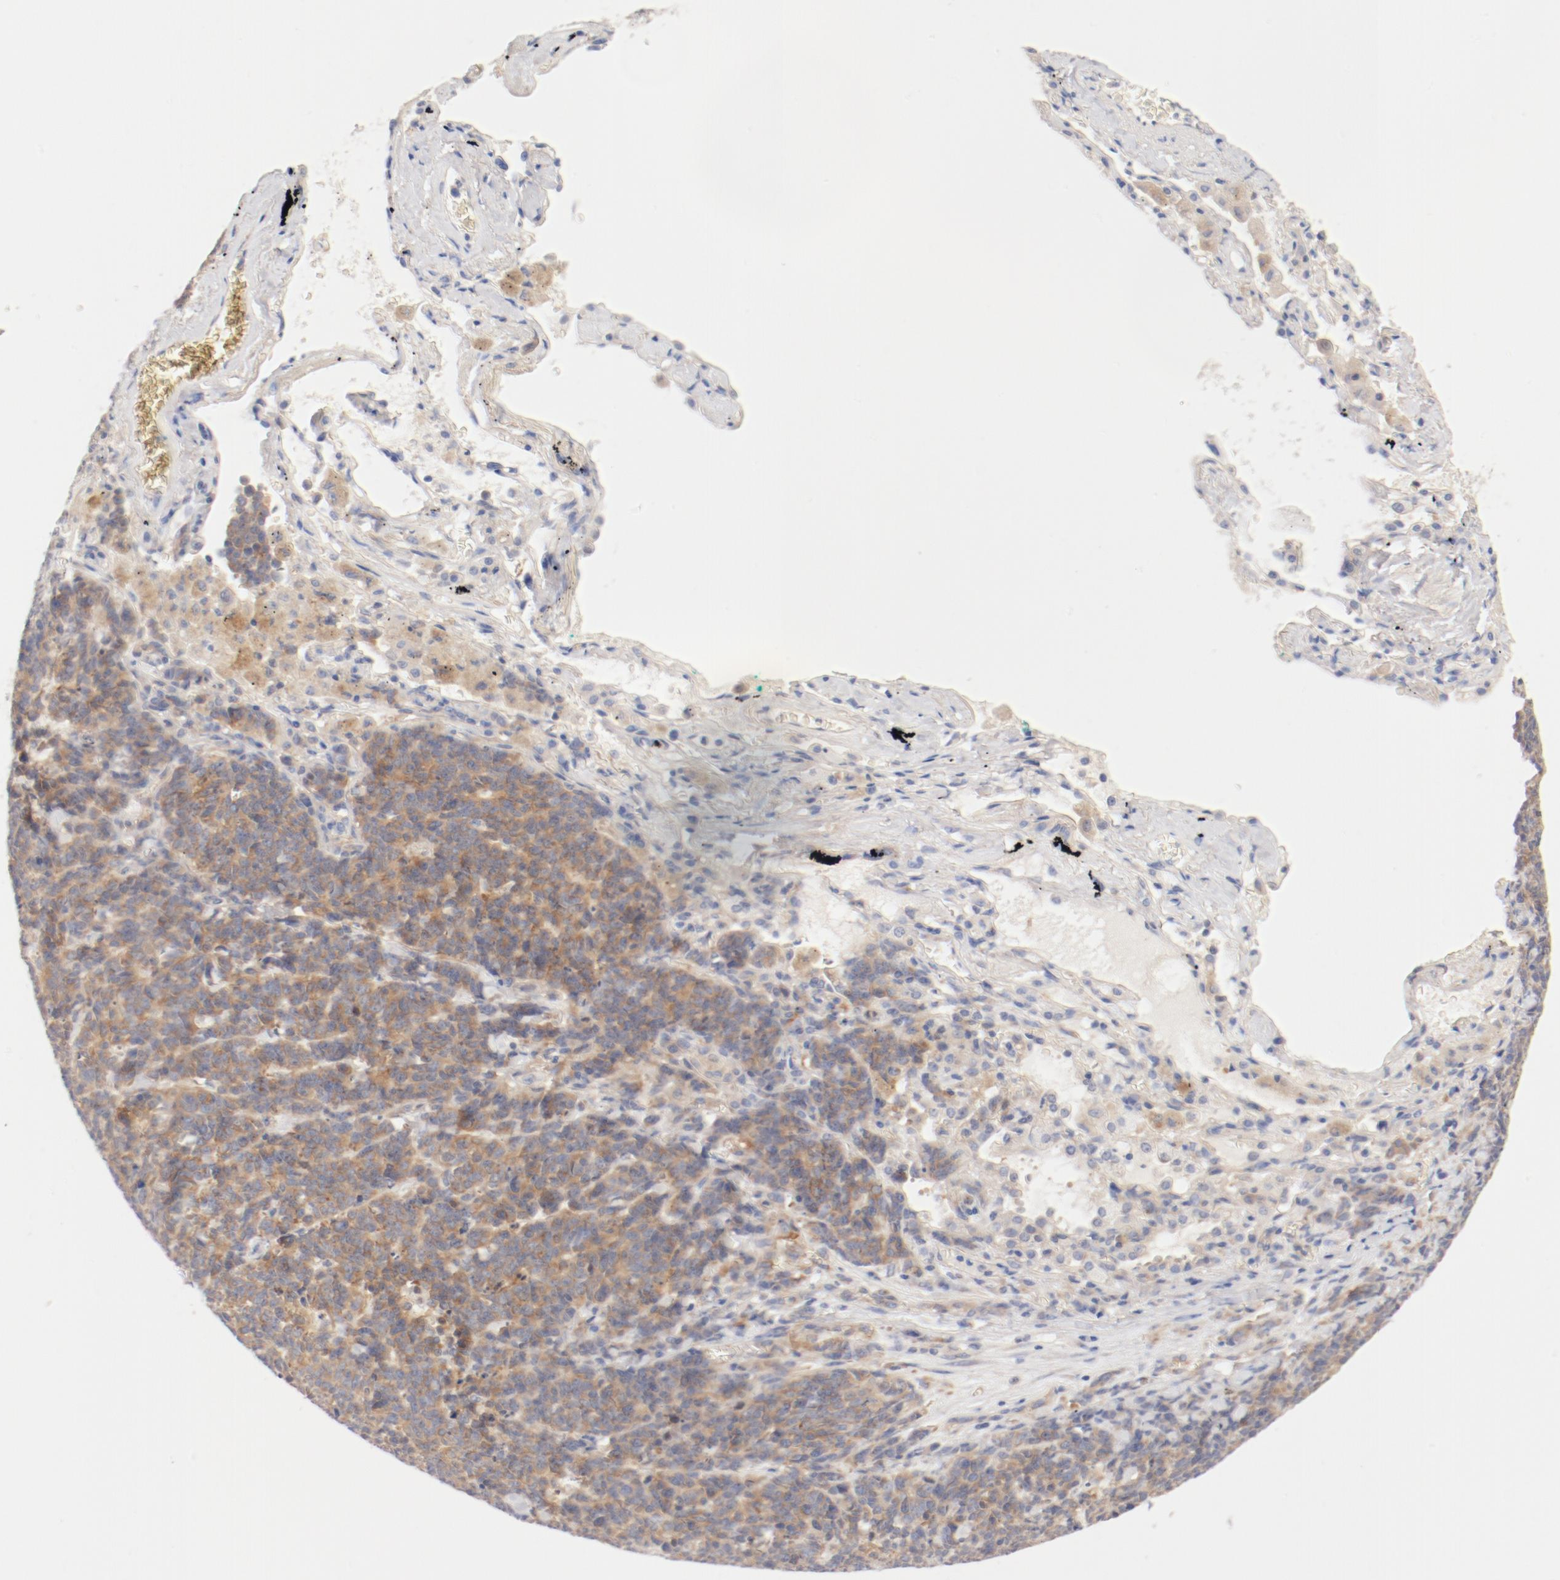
{"staining": {"intensity": "moderate", "quantity": ">75%", "location": "cytoplasmic/membranous"}, "tissue": "lung cancer", "cell_type": "Tumor cells", "image_type": "cancer", "snomed": [{"axis": "morphology", "description": "Neoplasm, malignant, NOS"}, {"axis": "topography", "description": "Lung"}], "caption": "Malignant neoplasm (lung) tissue demonstrates moderate cytoplasmic/membranous expression in about >75% of tumor cells", "gene": "DYNC1H1", "patient": {"sex": "female", "age": 58}}